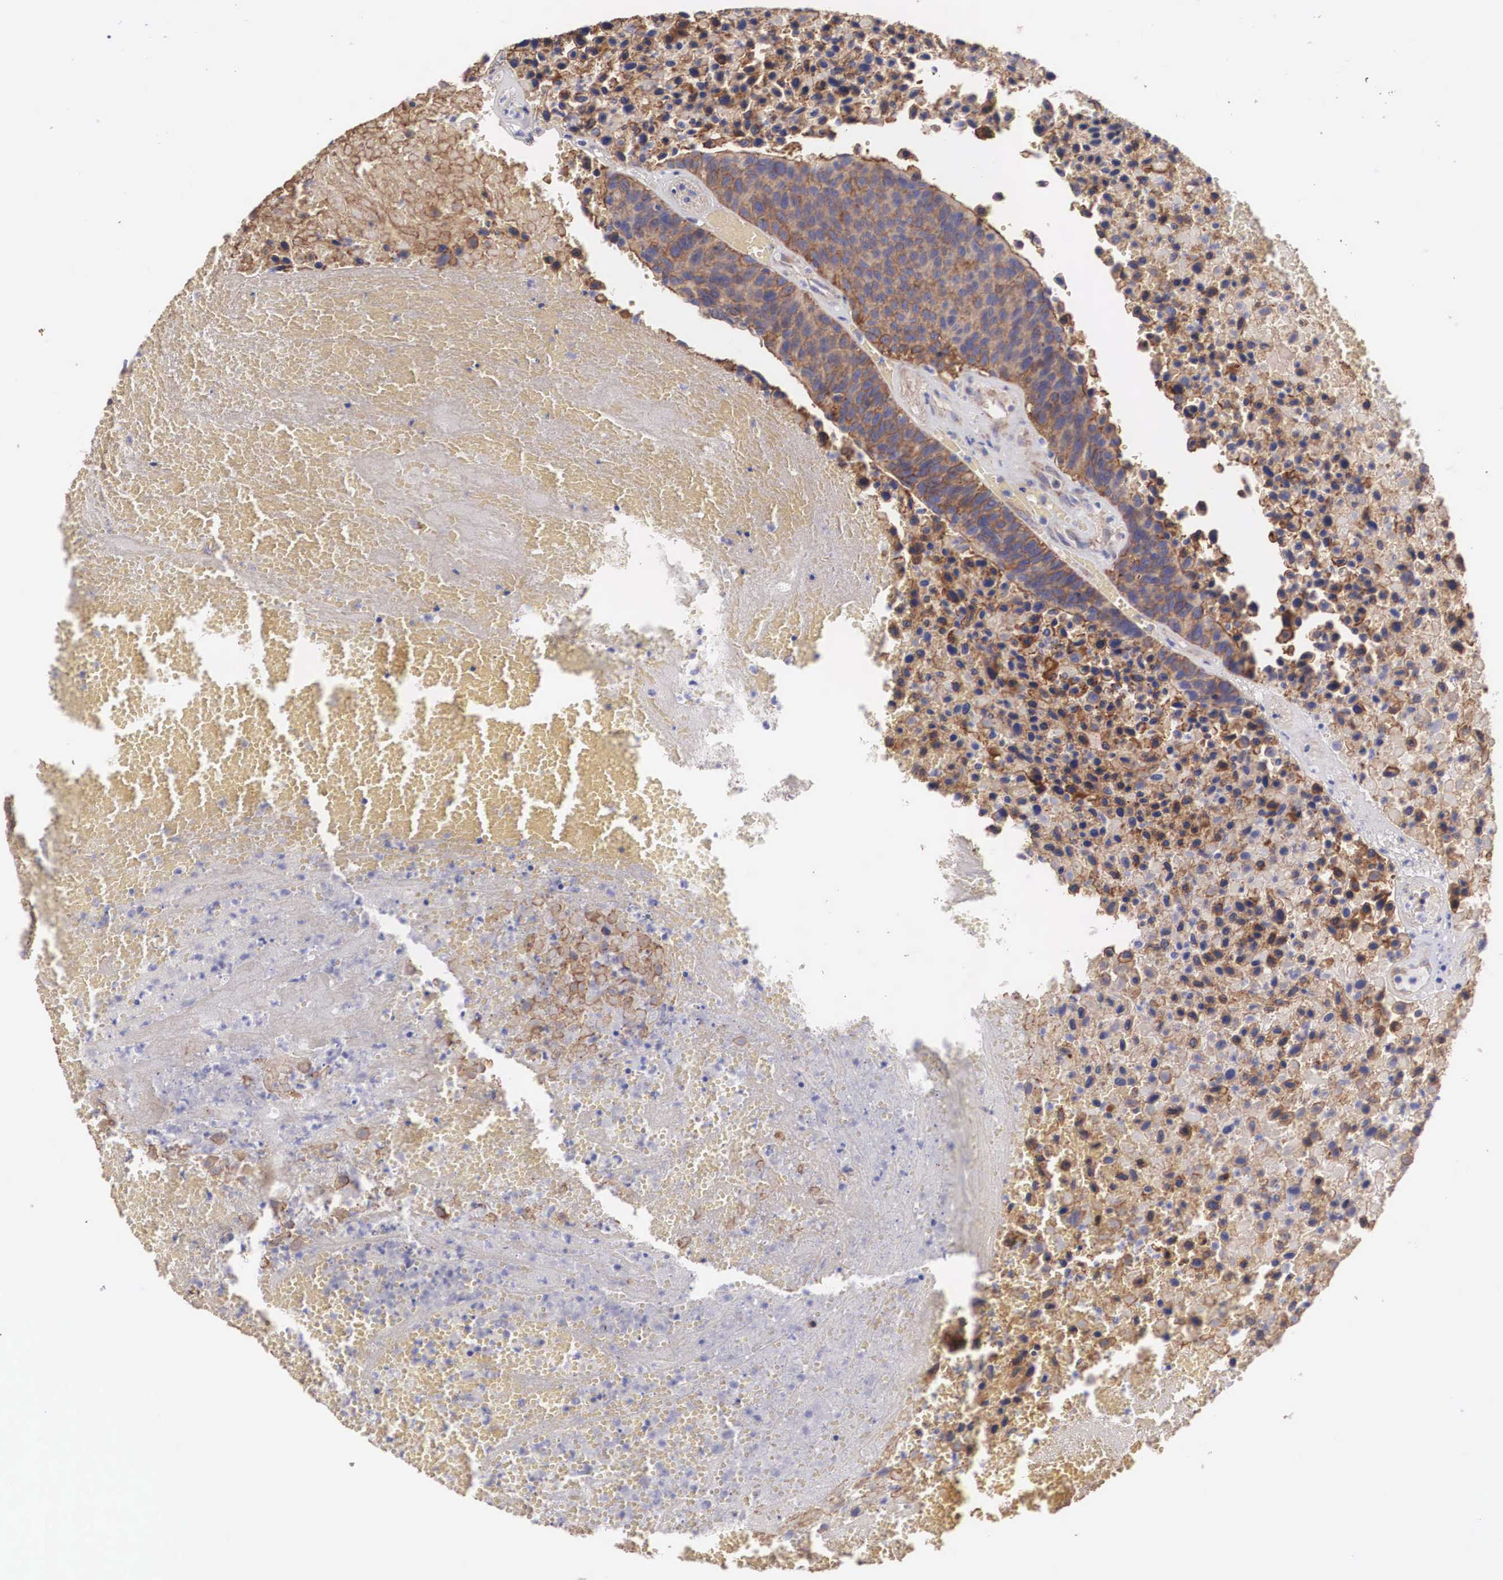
{"staining": {"intensity": "strong", "quantity": ">75%", "location": "cytoplasmic/membranous"}, "tissue": "urothelial cancer", "cell_type": "Tumor cells", "image_type": "cancer", "snomed": [{"axis": "morphology", "description": "Urothelial carcinoma, High grade"}, {"axis": "topography", "description": "Urinary bladder"}], "caption": "The photomicrograph shows a brown stain indicating the presence of a protein in the cytoplasmic/membranous of tumor cells in high-grade urothelial carcinoma.", "gene": "TXLNG", "patient": {"sex": "male", "age": 66}}